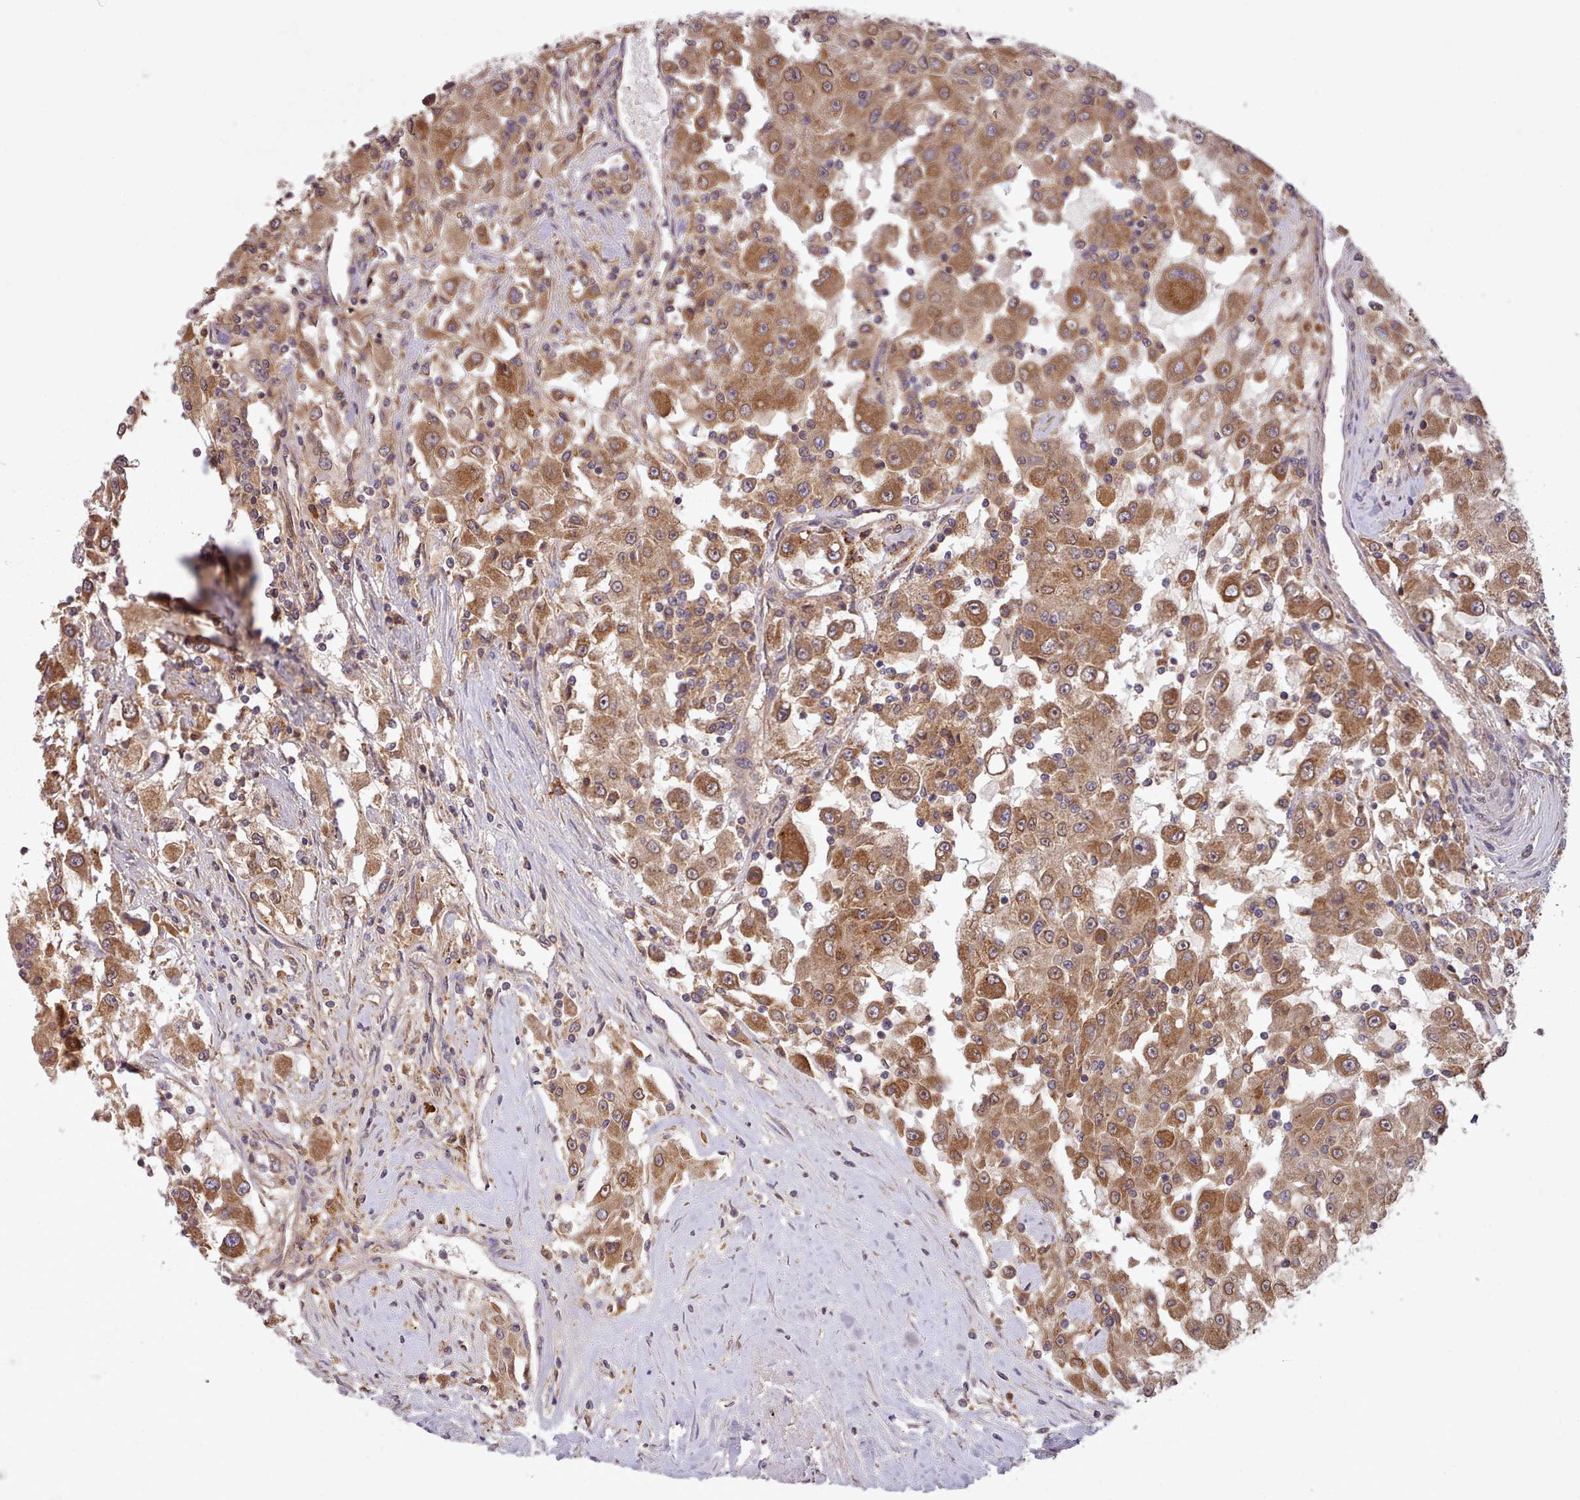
{"staining": {"intensity": "moderate", "quantity": ">75%", "location": "cytoplasmic/membranous"}, "tissue": "renal cancer", "cell_type": "Tumor cells", "image_type": "cancer", "snomed": [{"axis": "morphology", "description": "Adenocarcinoma, NOS"}, {"axis": "topography", "description": "Kidney"}], "caption": "IHC histopathology image of neoplastic tissue: adenocarcinoma (renal) stained using immunohistochemistry shows medium levels of moderate protein expression localized specifically in the cytoplasmic/membranous of tumor cells, appearing as a cytoplasmic/membranous brown color.", "gene": "PIP4P1", "patient": {"sex": "female", "age": 67}}